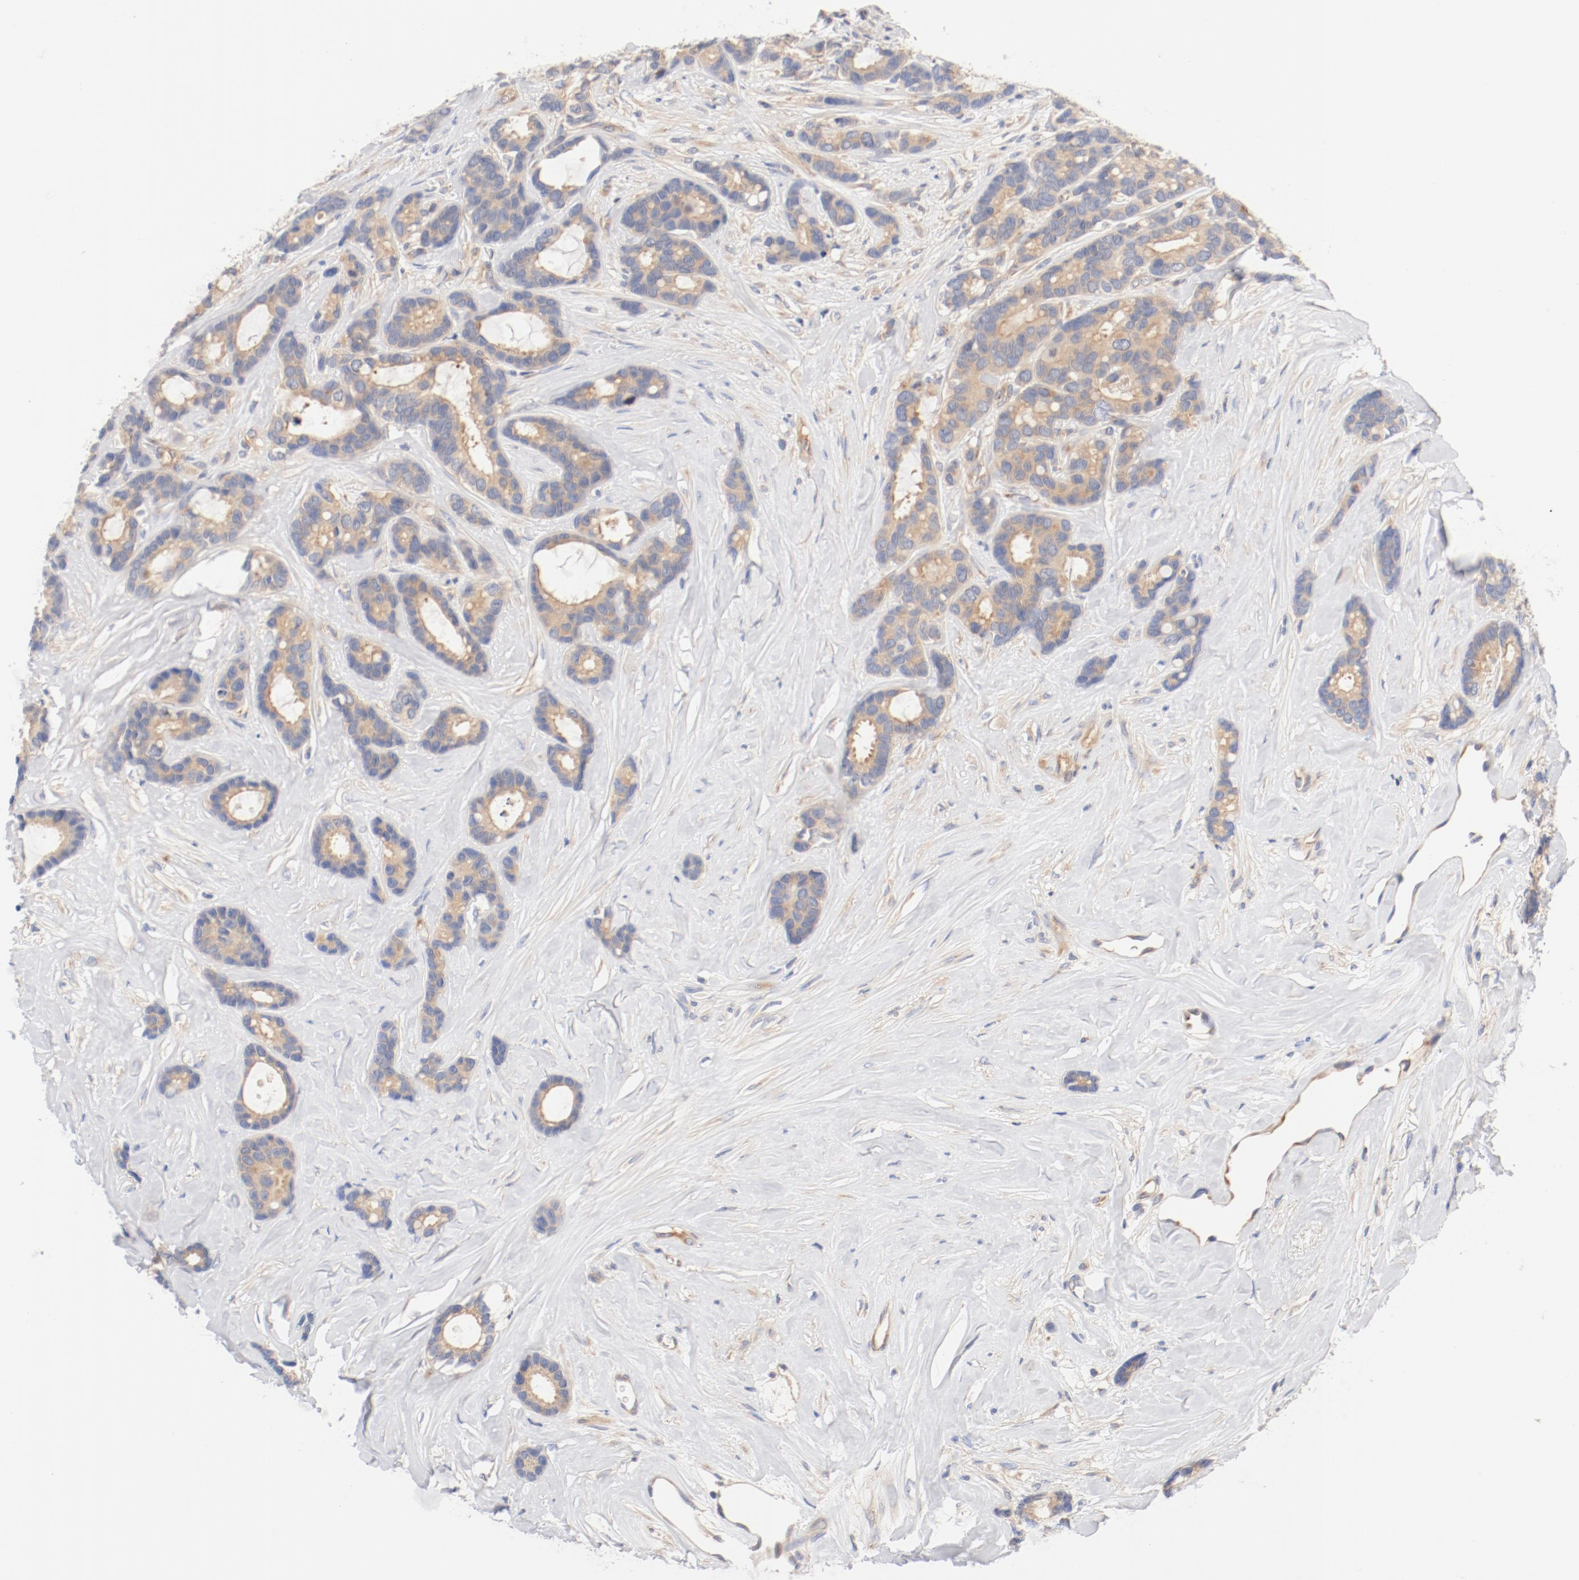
{"staining": {"intensity": "weak", "quantity": ">75%", "location": "cytoplasmic/membranous"}, "tissue": "breast cancer", "cell_type": "Tumor cells", "image_type": "cancer", "snomed": [{"axis": "morphology", "description": "Duct carcinoma"}, {"axis": "topography", "description": "Breast"}], "caption": "Tumor cells exhibit weak cytoplasmic/membranous staining in approximately >75% of cells in invasive ductal carcinoma (breast).", "gene": "DYNC1H1", "patient": {"sex": "female", "age": 87}}